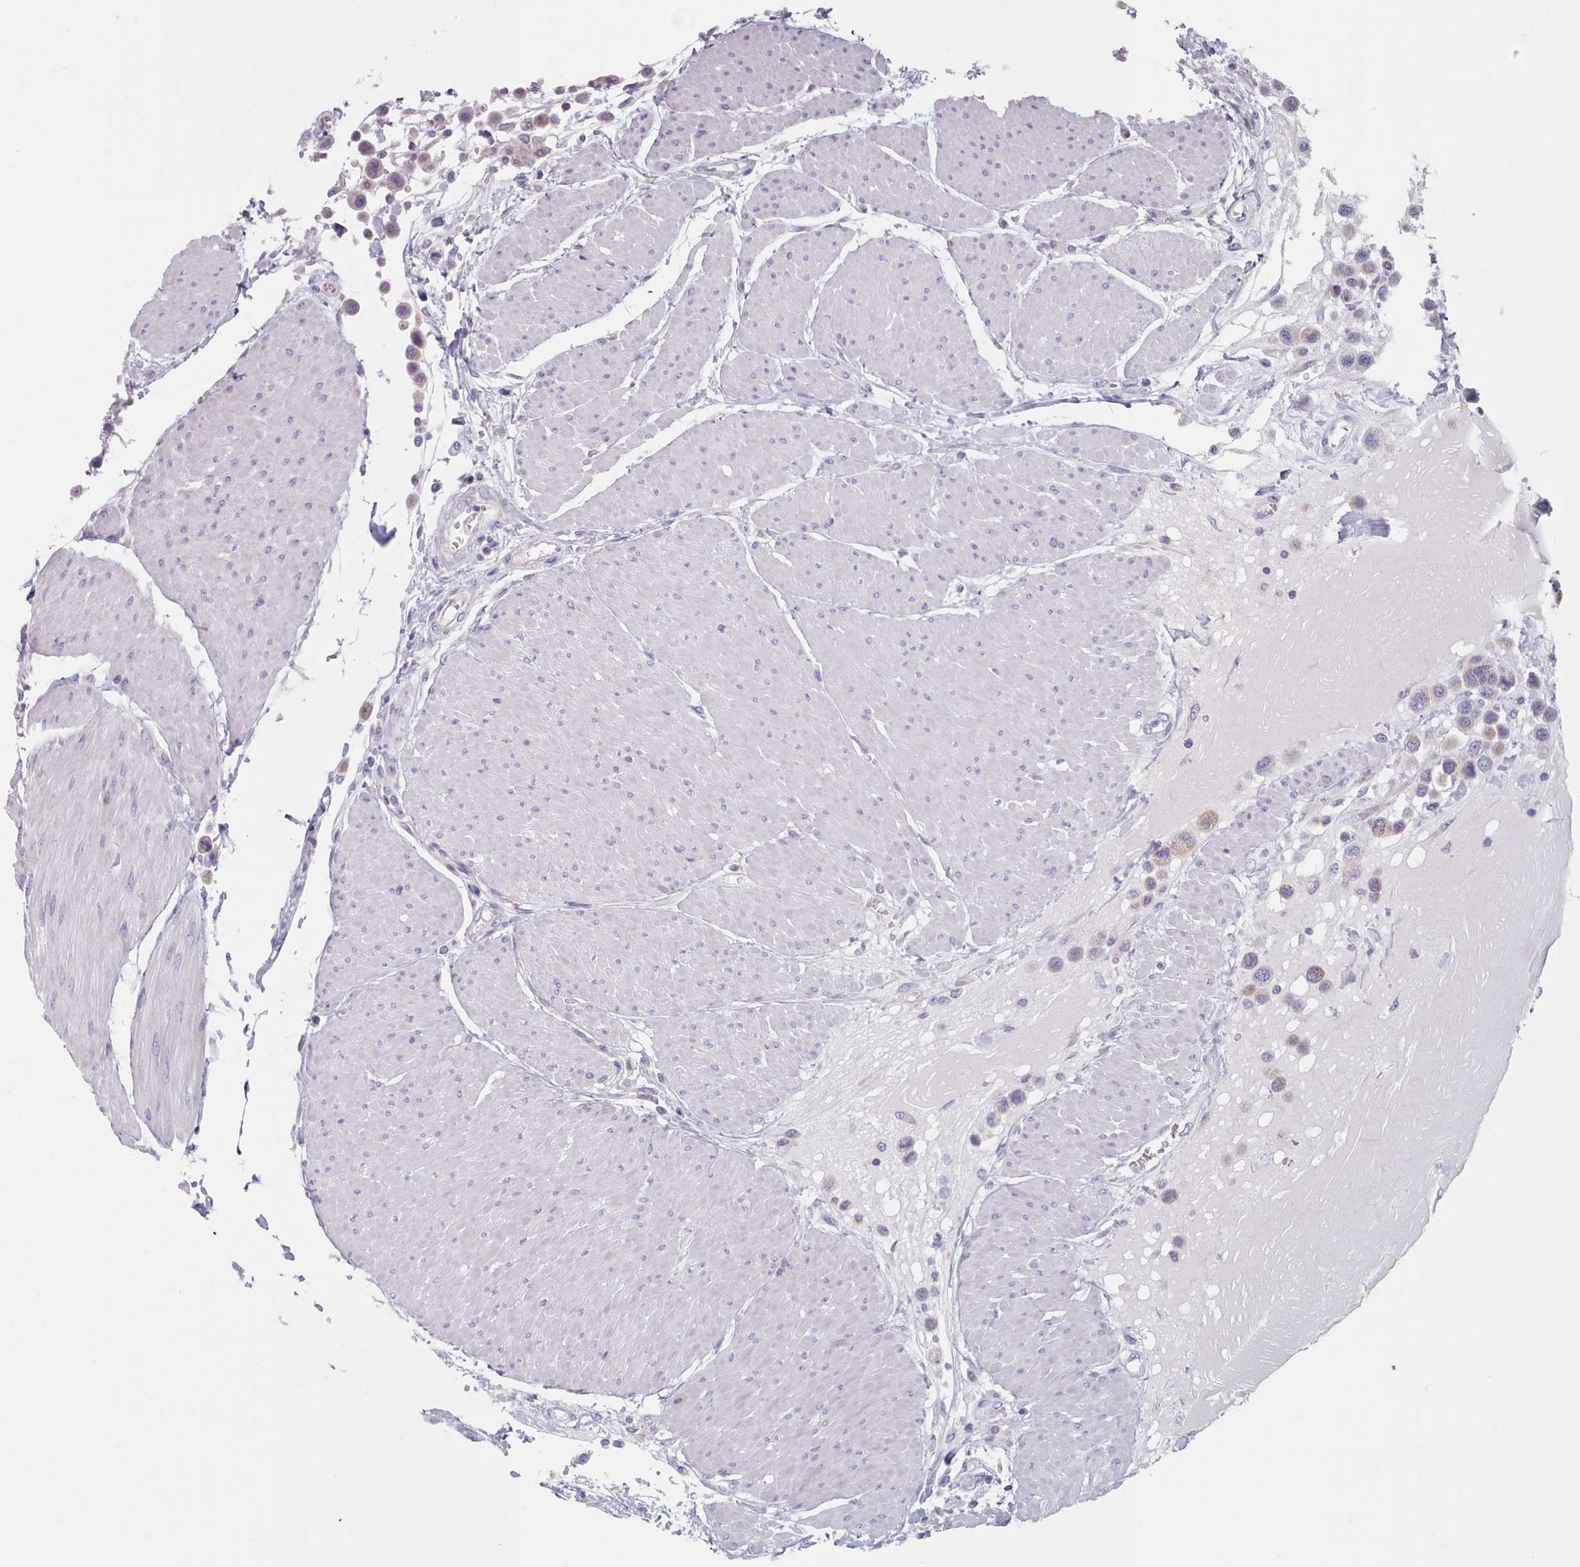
{"staining": {"intensity": "weak", "quantity": "25%-75%", "location": "cytoplasmic/membranous"}, "tissue": "urothelial cancer", "cell_type": "Tumor cells", "image_type": "cancer", "snomed": [{"axis": "morphology", "description": "Urothelial carcinoma, High grade"}, {"axis": "topography", "description": "Urinary bladder"}], "caption": "A brown stain labels weak cytoplasmic/membranous positivity of a protein in human urothelial cancer tumor cells.", "gene": "FAM170B", "patient": {"sex": "male", "age": 50}}